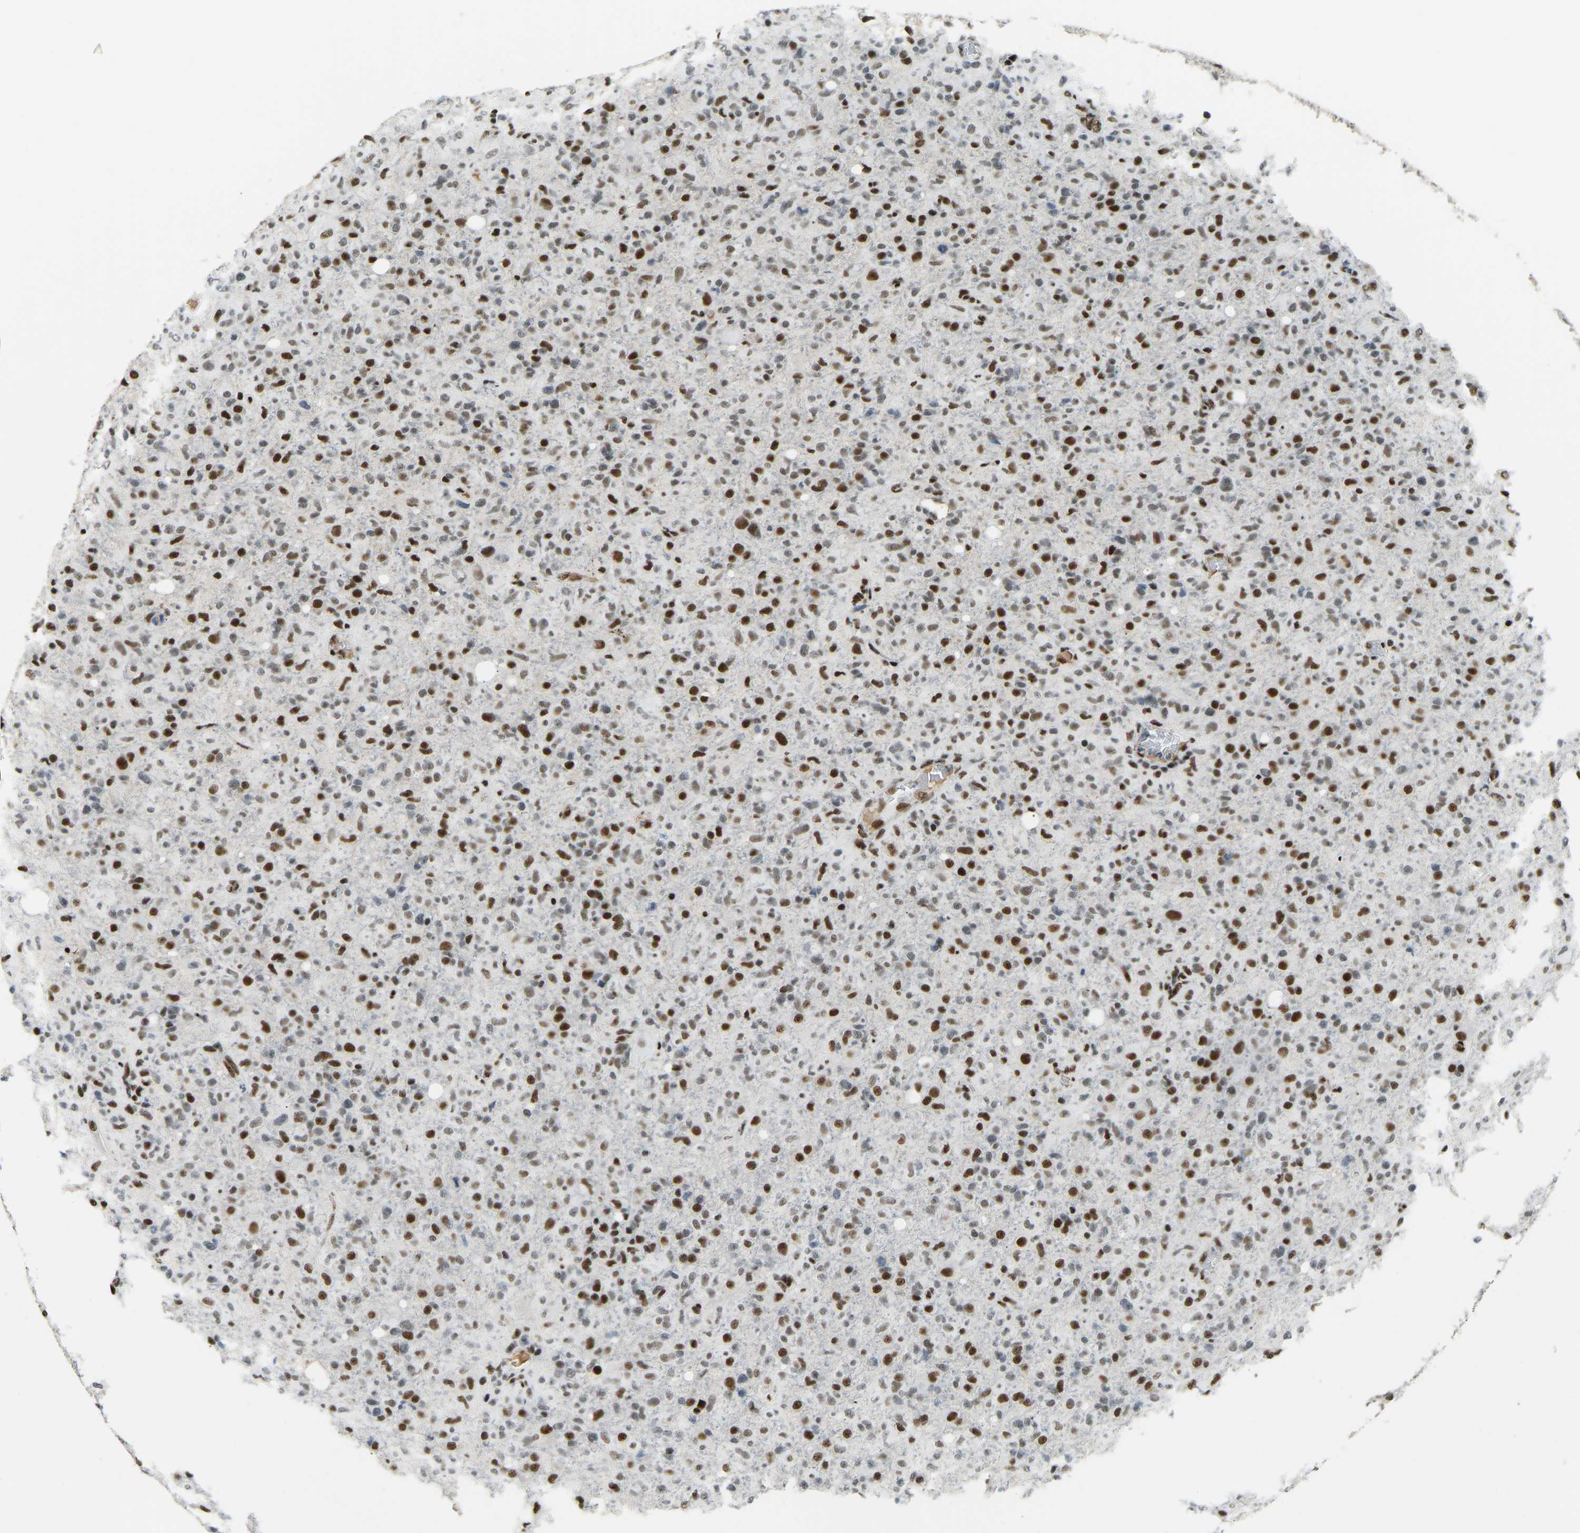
{"staining": {"intensity": "strong", "quantity": "25%-75%", "location": "nuclear"}, "tissue": "glioma", "cell_type": "Tumor cells", "image_type": "cancer", "snomed": [{"axis": "morphology", "description": "Glioma, malignant, High grade"}, {"axis": "topography", "description": "Brain"}], "caption": "The micrograph demonstrates a brown stain indicating the presence of a protein in the nuclear of tumor cells in malignant glioma (high-grade). (DAB (3,3'-diaminobenzidine) IHC with brightfield microscopy, high magnification).", "gene": "FOXK1", "patient": {"sex": "female", "age": 57}}